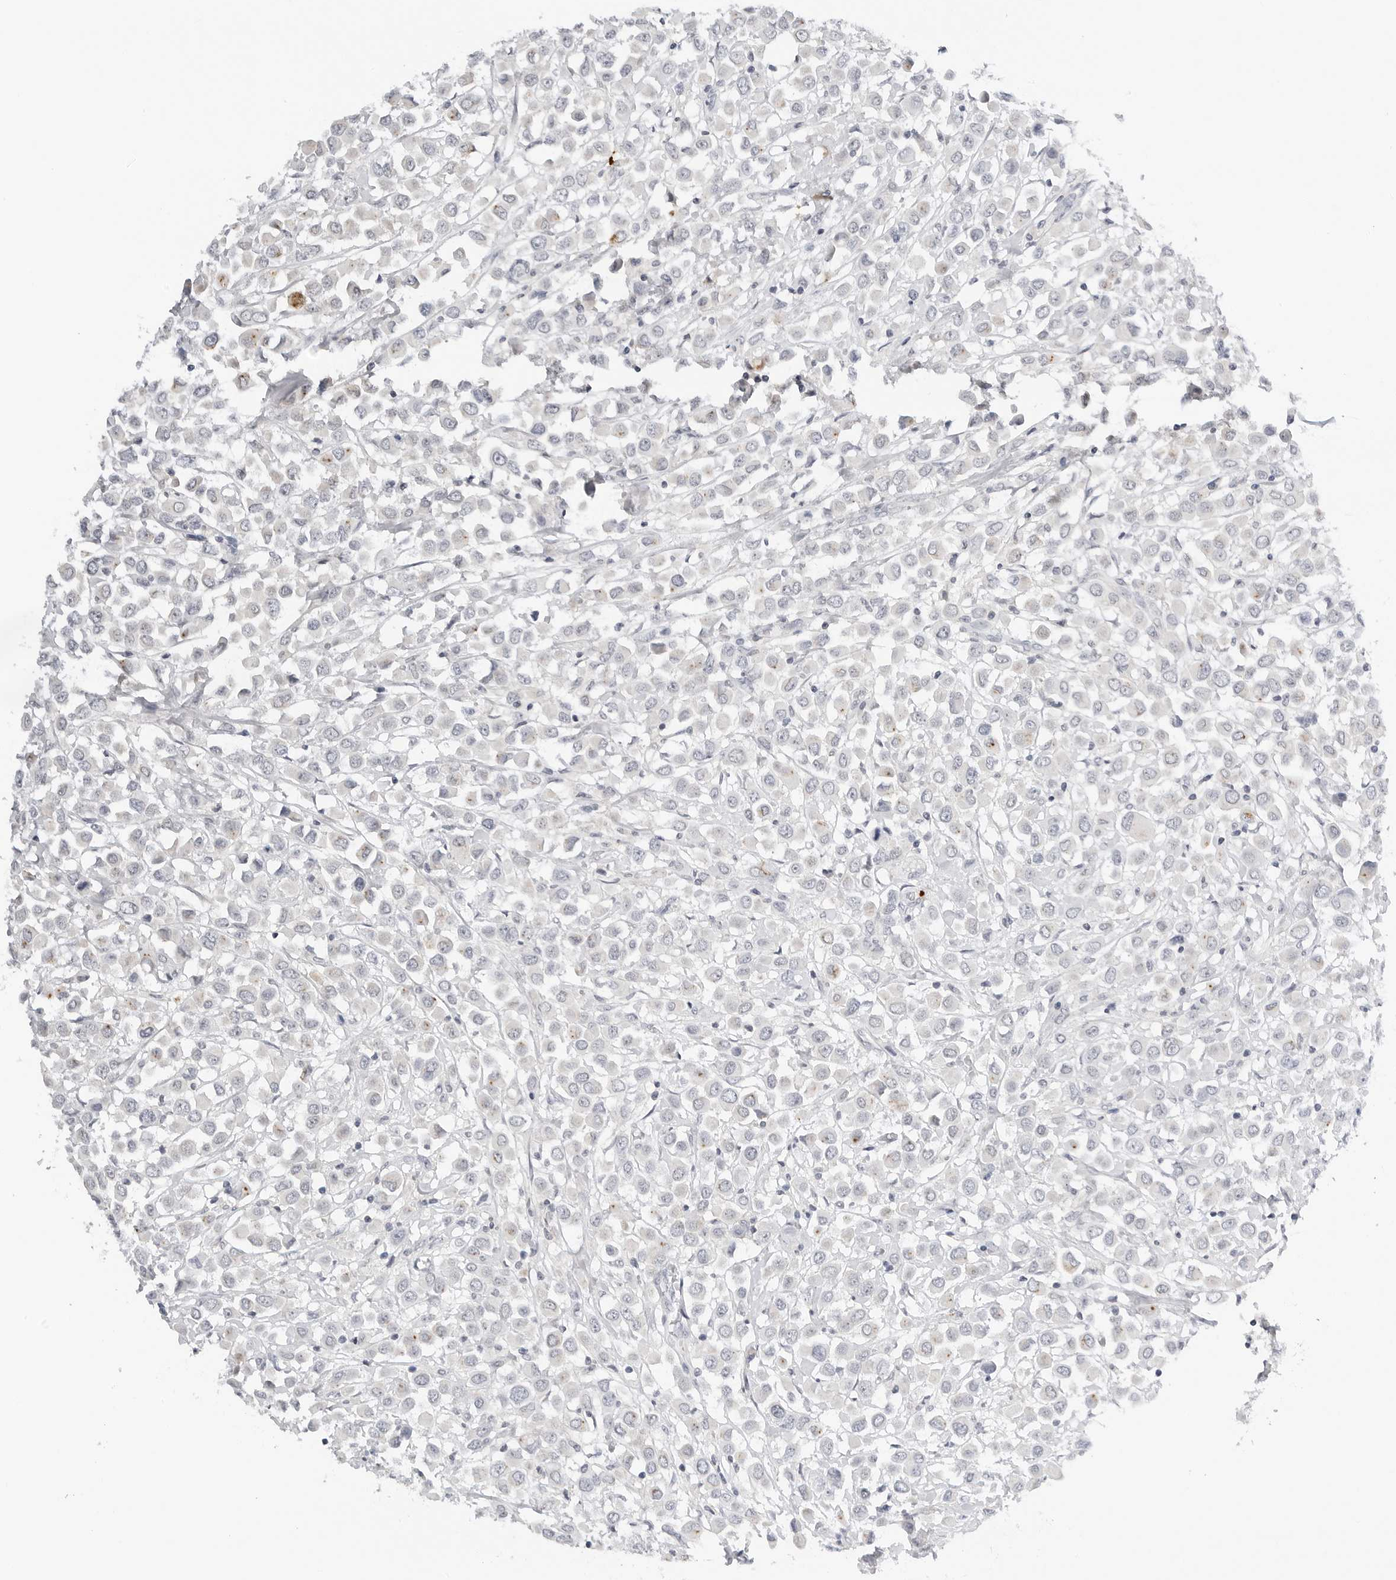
{"staining": {"intensity": "negative", "quantity": "none", "location": "none"}, "tissue": "breast cancer", "cell_type": "Tumor cells", "image_type": "cancer", "snomed": [{"axis": "morphology", "description": "Duct carcinoma"}, {"axis": "topography", "description": "Breast"}], "caption": "Protein analysis of breast cancer reveals no significant positivity in tumor cells. (DAB (3,3'-diaminobenzidine) immunohistochemistry (IHC) with hematoxylin counter stain).", "gene": "MAP2K5", "patient": {"sex": "female", "age": 61}}